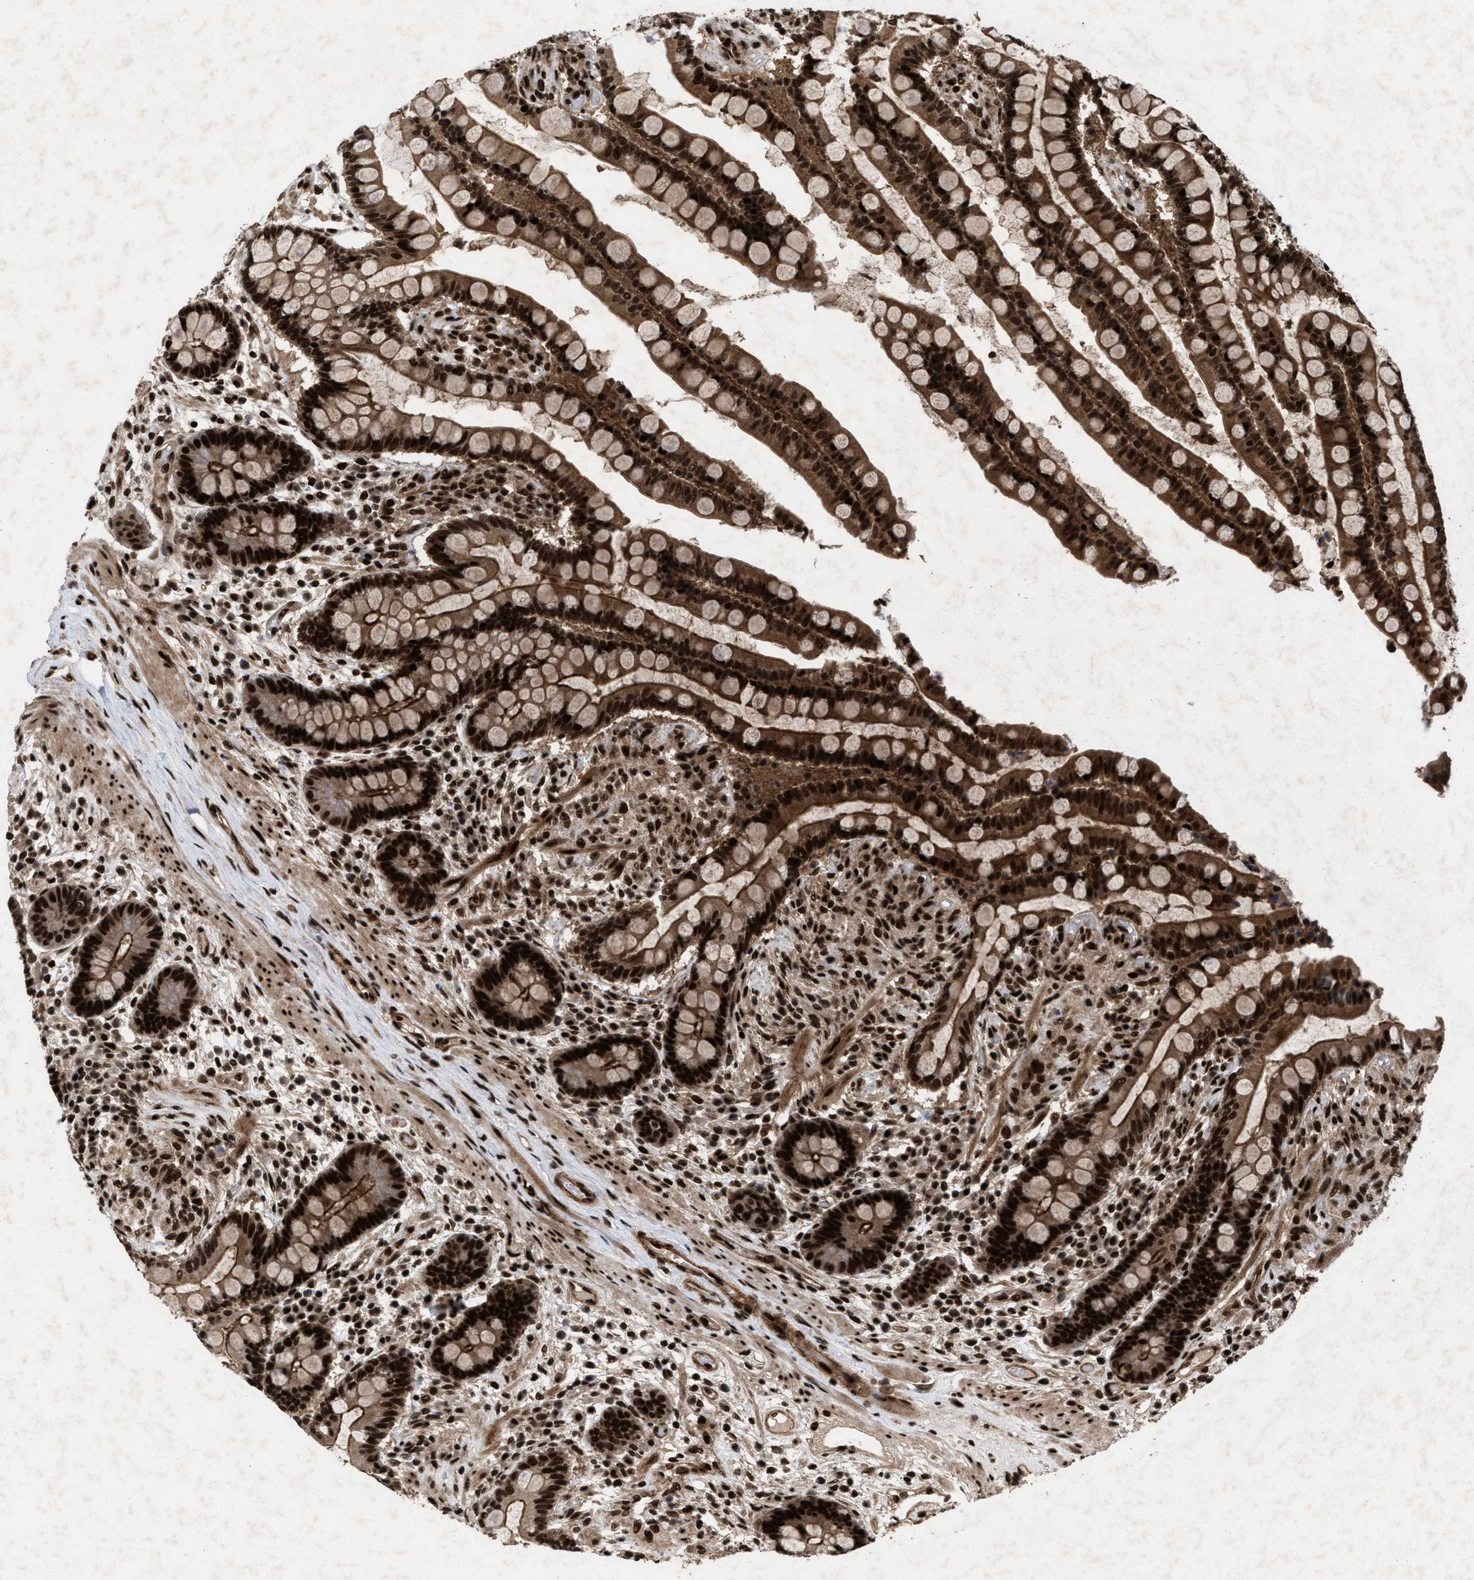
{"staining": {"intensity": "moderate", "quantity": "25%-75%", "location": "cytoplasmic/membranous"}, "tissue": "colon", "cell_type": "Endothelial cells", "image_type": "normal", "snomed": [{"axis": "morphology", "description": "Normal tissue, NOS"}, {"axis": "topography", "description": "Colon"}], "caption": "Colon stained with a protein marker displays moderate staining in endothelial cells.", "gene": "WIZ", "patient": {"sex": "male", "age": 73}}